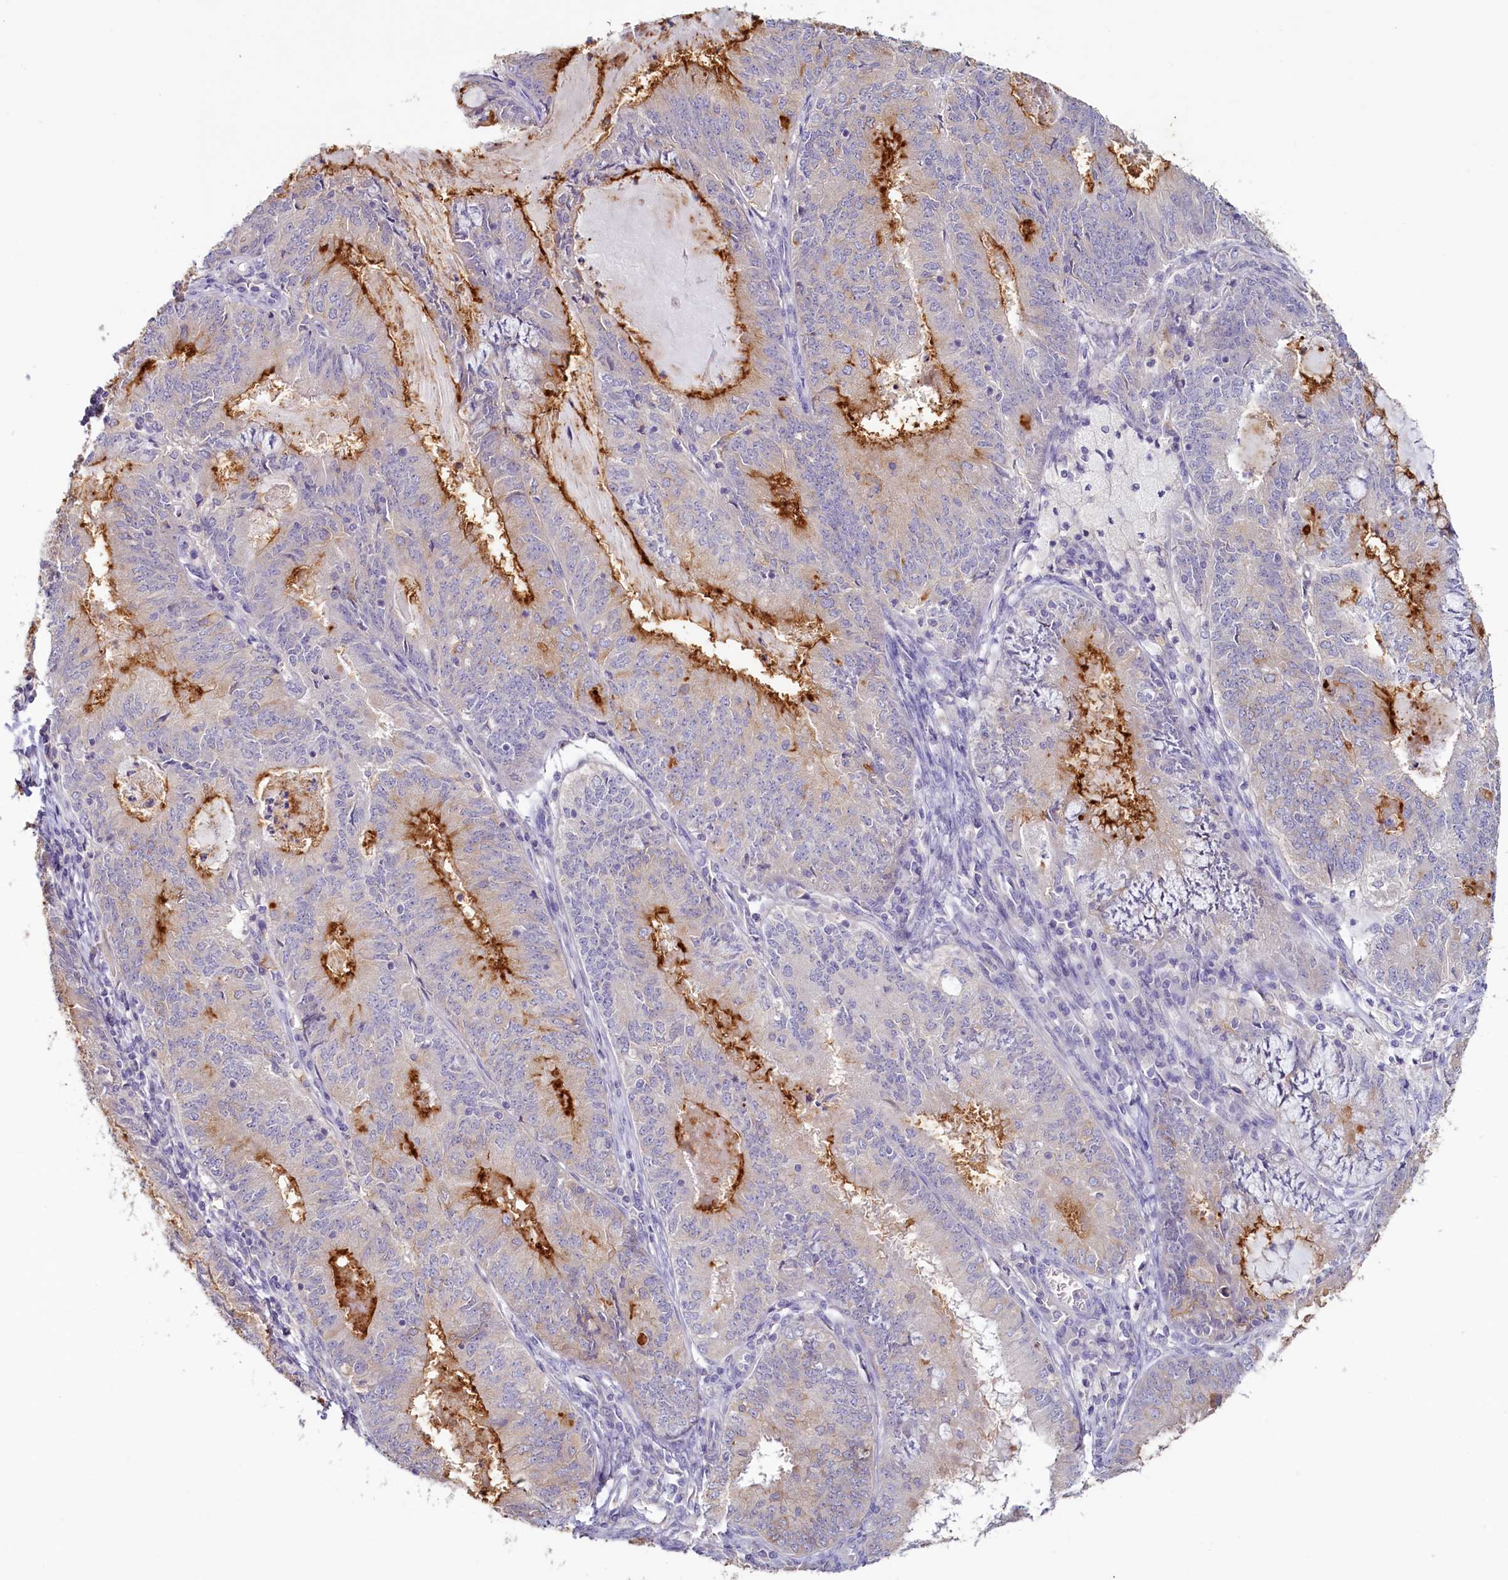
{"staining": {"intensity": "strong", "quantity": "<25%", "location": "cytoplasmic/membranous"}, "tissue": "endometrial cancer", "cell_type": "Tumor cells", "image_type": "cancer", "snomed": [{"axis": "morphology", "description": "Adenocarcinoma, NOS"}, {"axis": "topography", "description": "Endometrium"}], "caption": "This micrograph displays immunohistochemistry staining of endometrial cancer (adenocarcinoma), with medium strong cytoplasmic/membranous staining in about <25% of tumor cells.", "gene": "PDE6D", "patient": {"sex": "female", "age": 57}}